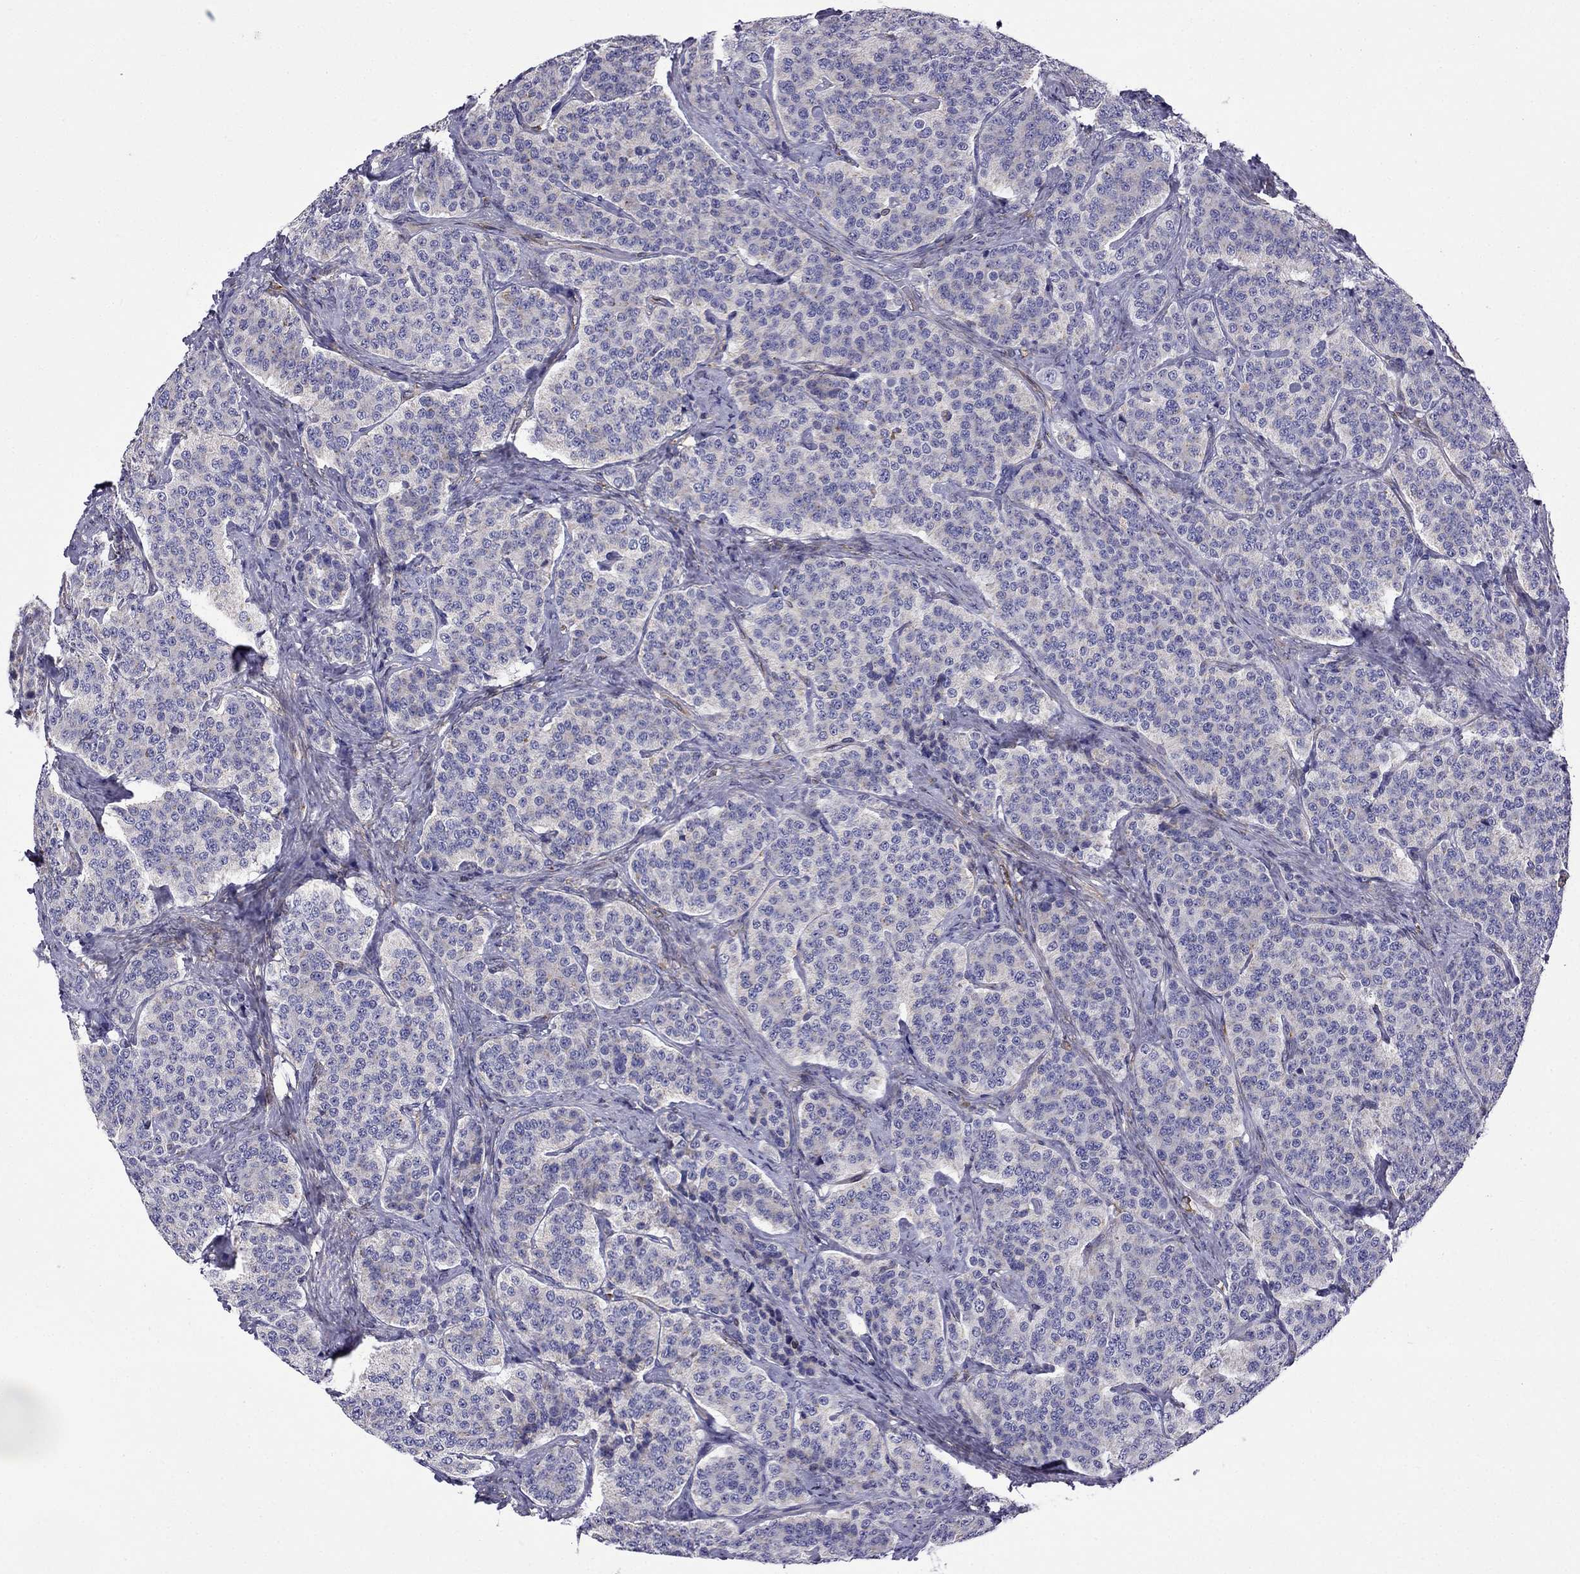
{"staining": {"intensity": "negative", "quantity": "none", "location": "none"}, "tissue": "carcinoid", "cell_type": "Tumor cells", "image_type": "cancer", "snomed": [{"axis": "morphology", "description": "Carcinoid, malignant, NOS"}, {"axis": "topography", "description": "Small intestine"}], "caption": "IHC micrograph of neoplastic tissue: malignant carcinoid stained with DAB (3,3'-diaminobenzidine) exhibits no significant protein expression in tumor cells. Nuclei are stained in blue.", "gene": "GNAL", "patient": {"sex": "female", "age": 58}}